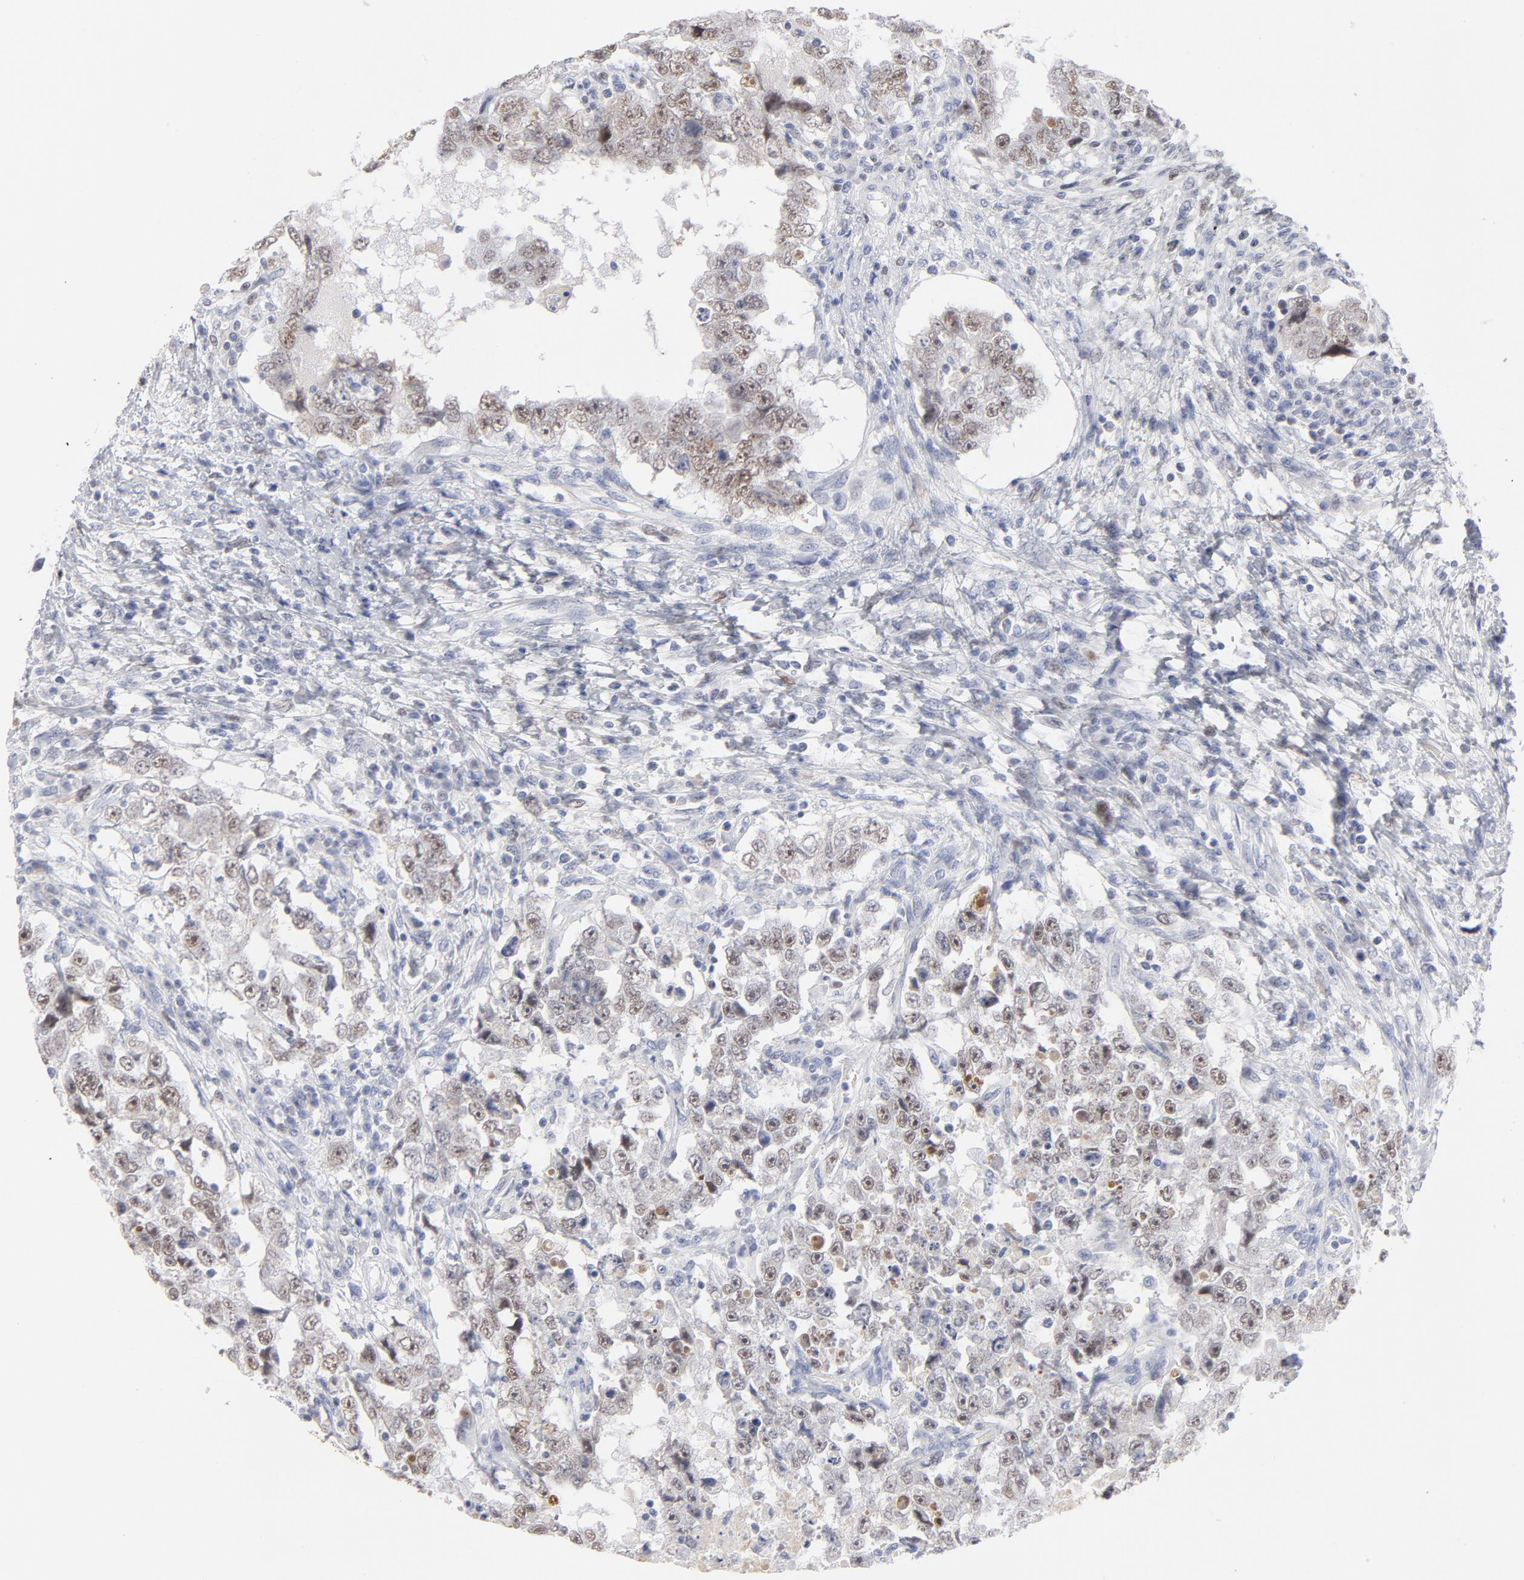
{"staining": {"intensity": "moderate", "quantity": ">75%", "location": "nuclear"}, "tissue": "testis cancer", "cell_type": "Tumor cells", "image_type": "cancer", "snomed": [{"axis": "morphology", "description": "Carcinoma, Embryonal, NOS"}, {"axis": "topography", "description": "Testis"}], "caption": "A brown stain highlights moderate nuclear positivity of a protein in testis cancer tumor cells. The protein of interest is shown in brown color, while the nuclei are stained blue.", "gene": "MCM7", "patient": {"sex": "male", "age": 26}}